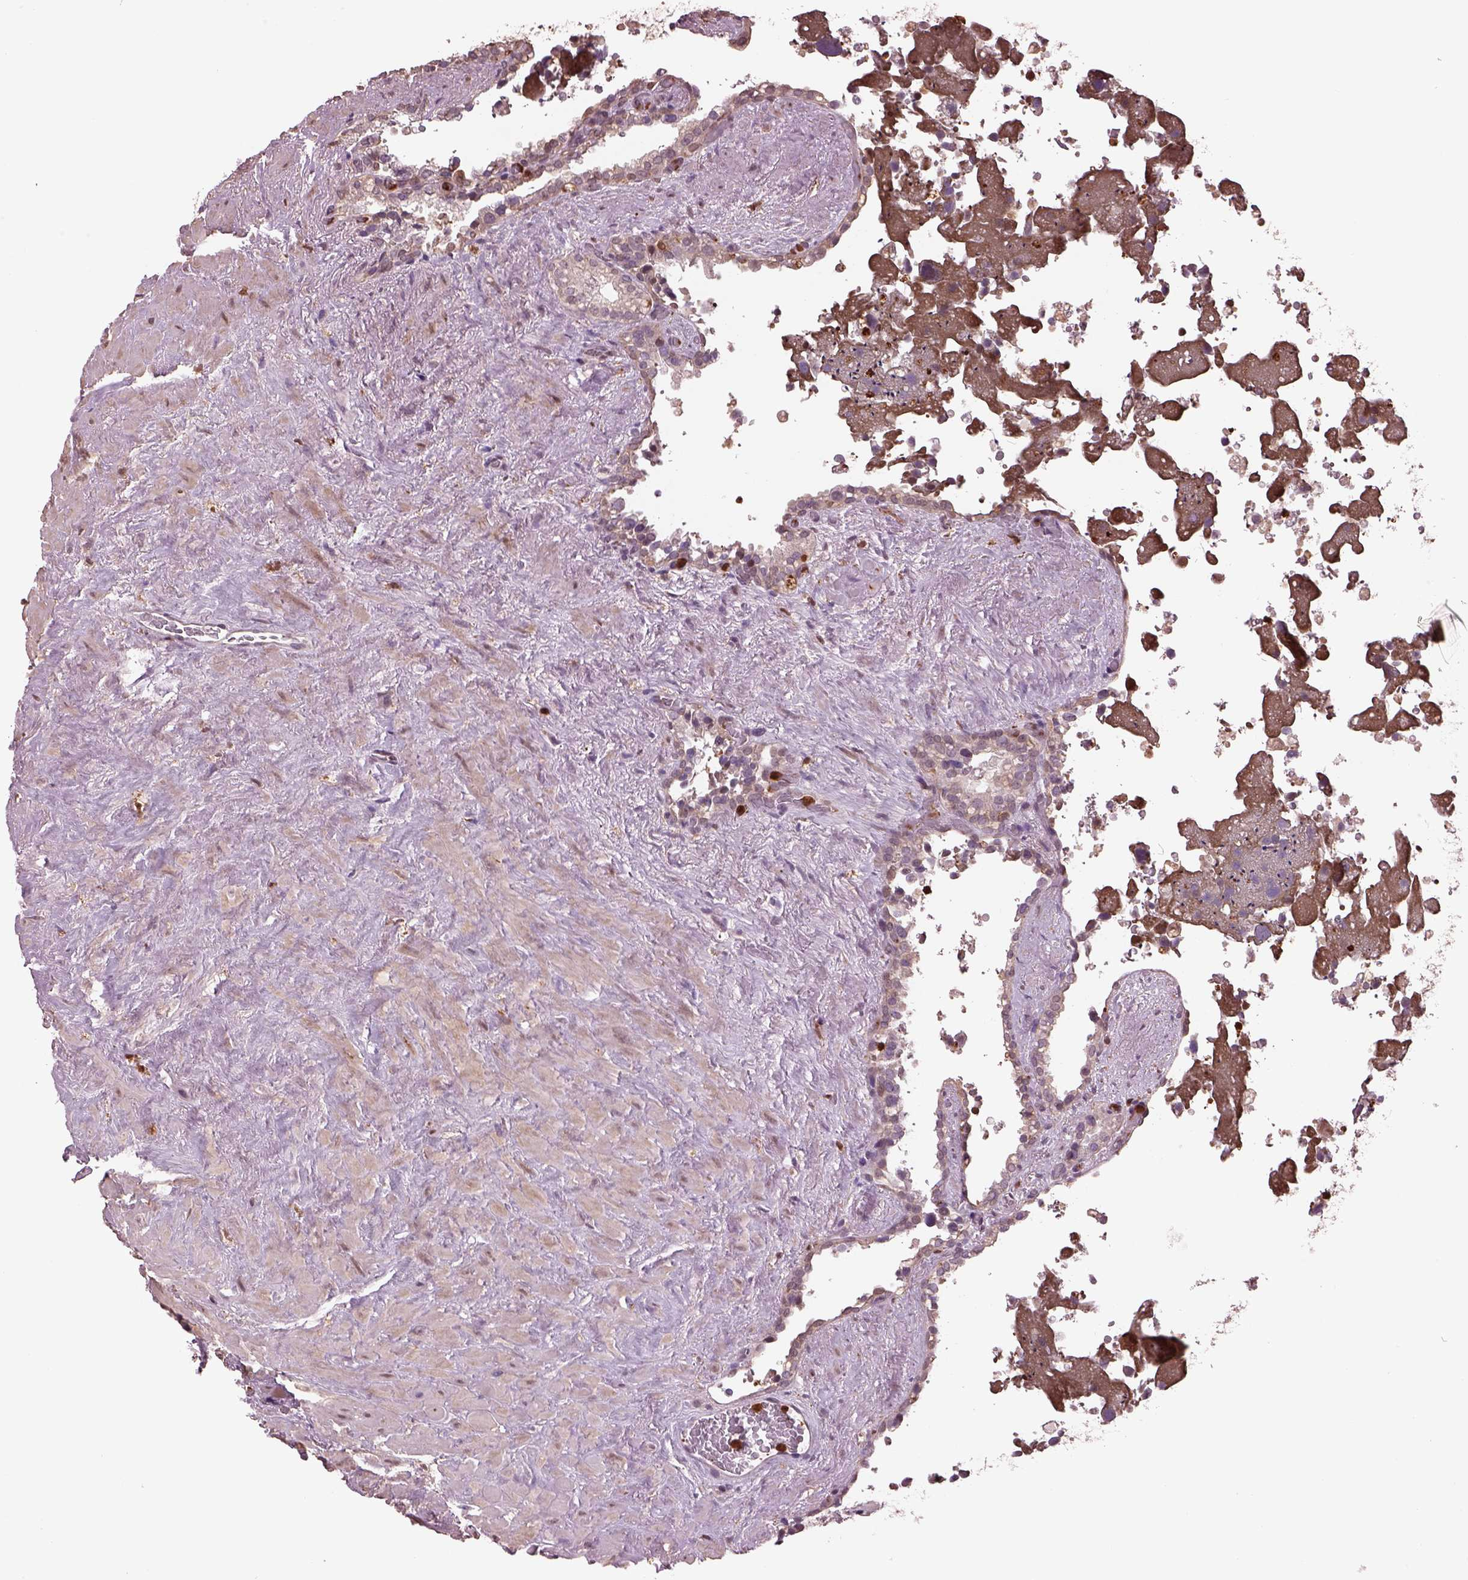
{"staining": {"intensity": "negative", "quantity": "none", "location": "none"}, "tissue": "seminal vesicle", "cell_type": "Glandular cells", "image_type": "normal", "snomed": [{"axis": "morphology", "description": "Normal tissue, NOS"}, {"axis": "topography", "description": "Seminal veicle"}], "caption": "IHC image of benign seminal vesicle: human seminal vesicle stained with DAB demonstrates no significant protein positivity in glandular cells. (DAB (3,3'-diaminobenzidine) immunohistochemistry, high magnification).", "gene": "IL31RA", "patient": {"sex": "male", "age": 71}}